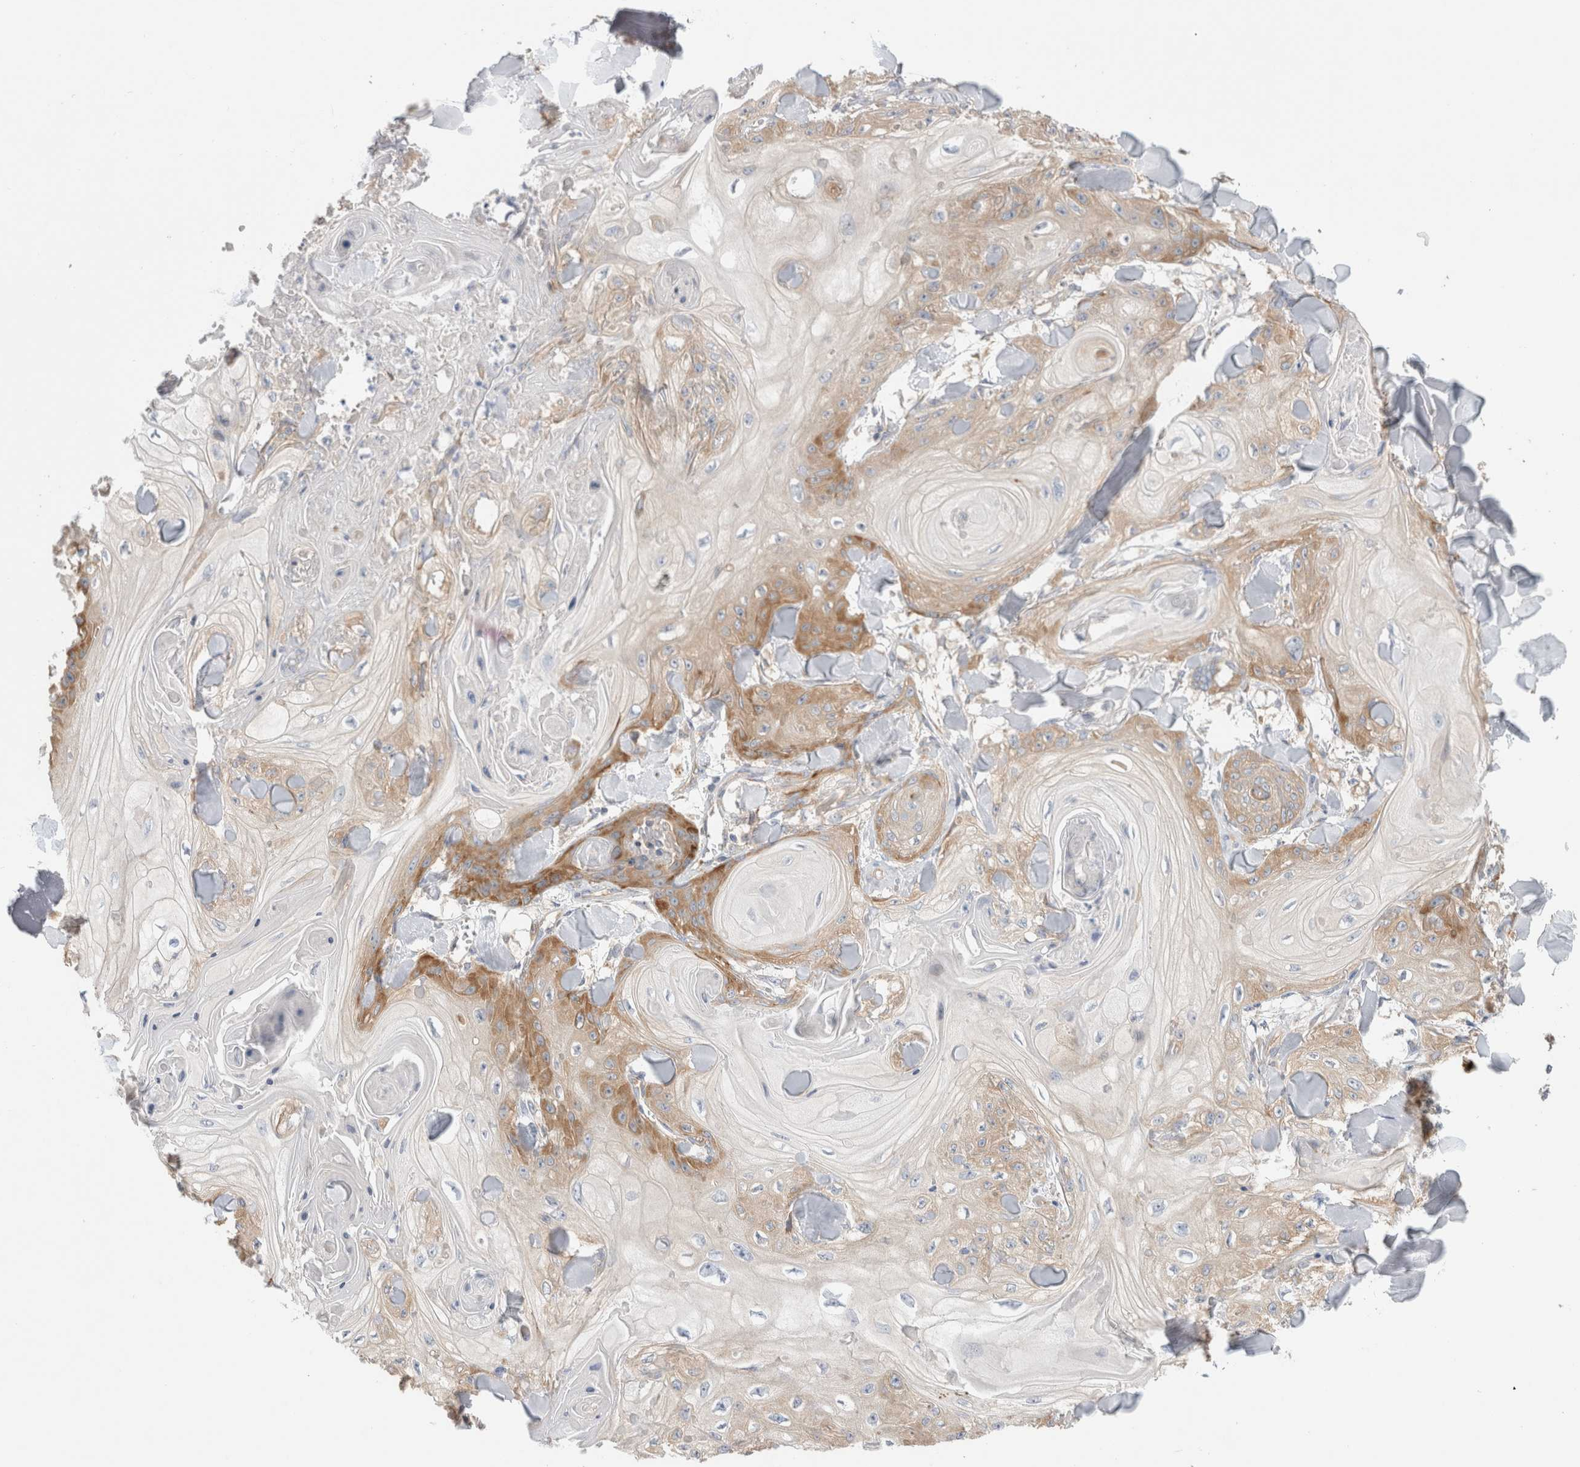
{"staining": {"intensity": "moderate", "quantity": "25%-75%", "location": "cytoplasmic/membranous"}, "tissue": "skin cancer", "cell_type": "Tumor cells", "image_type": "cancer", "snomed": [{"axis": "morphology", "description": "Squamous cell carcinoma, NOS"}, {"axis": "topography", "description": "Skin"}], "caption": "Immunohistochemistry (IHC) histopathology image of human skin squamous cell carcinoma stained for a protein (brown), which demonstrates medium levels of moderate cytoplasmic/membranous expression in about 25%-75% of tumor cells.", "gene": "ZNF23", "patient": {"sex": "male", "age": 74}}